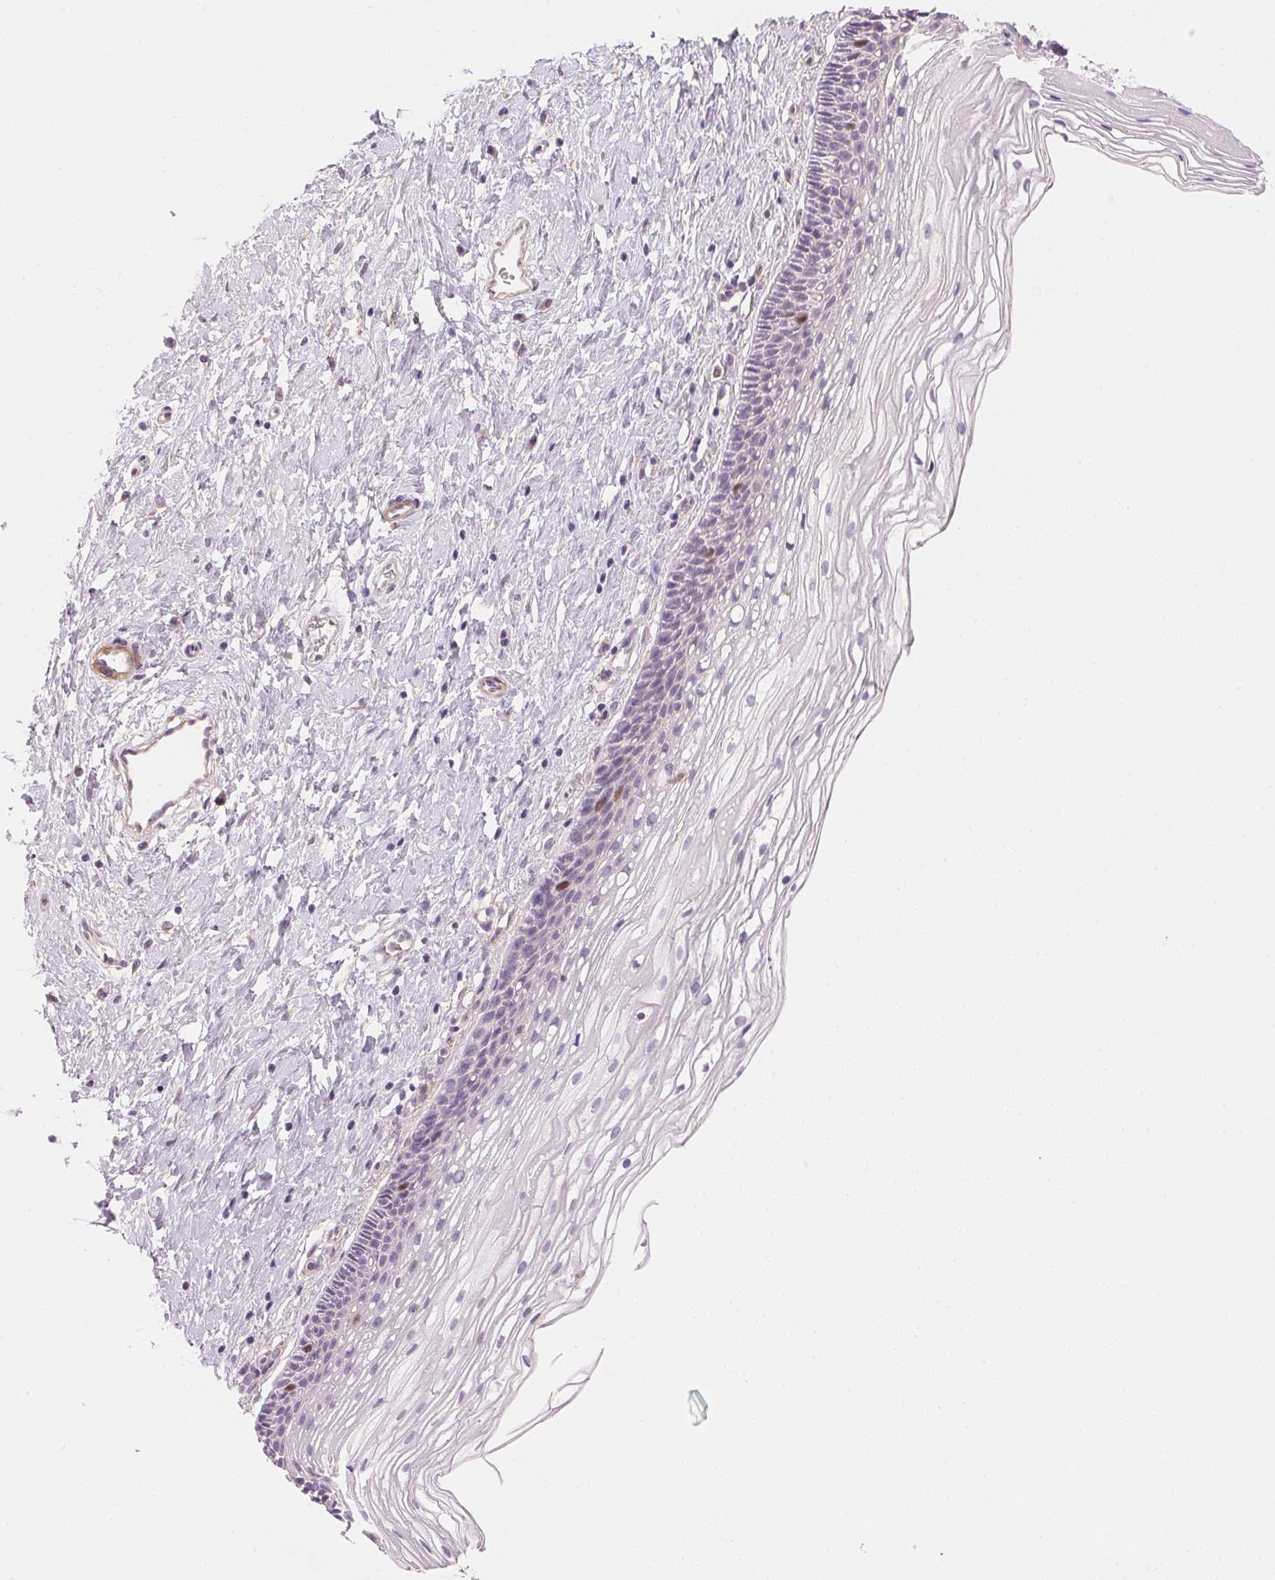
{"staining": {"intensity": "negative", "quantity": "none", "location": "none"}, "tissue": "cervix", "cell_type": "Glandular cells", "image_type": "normal", "snomed": [{"axis": "morphology", "description": "Normal tissue, NOS"}, {"axis": "topography", "description": "Cervix"}], "caption": "An IHC image of normal cervix is shown. There is no staining in glandular cells of cervix. The staining is performed using DAB (3,3'-diaminobenzidine) brown chromogen with nuclei counter-stained in using hematoxylin.", "gene": "SMTN", "patient": {"sex": "female", "age": 34}}